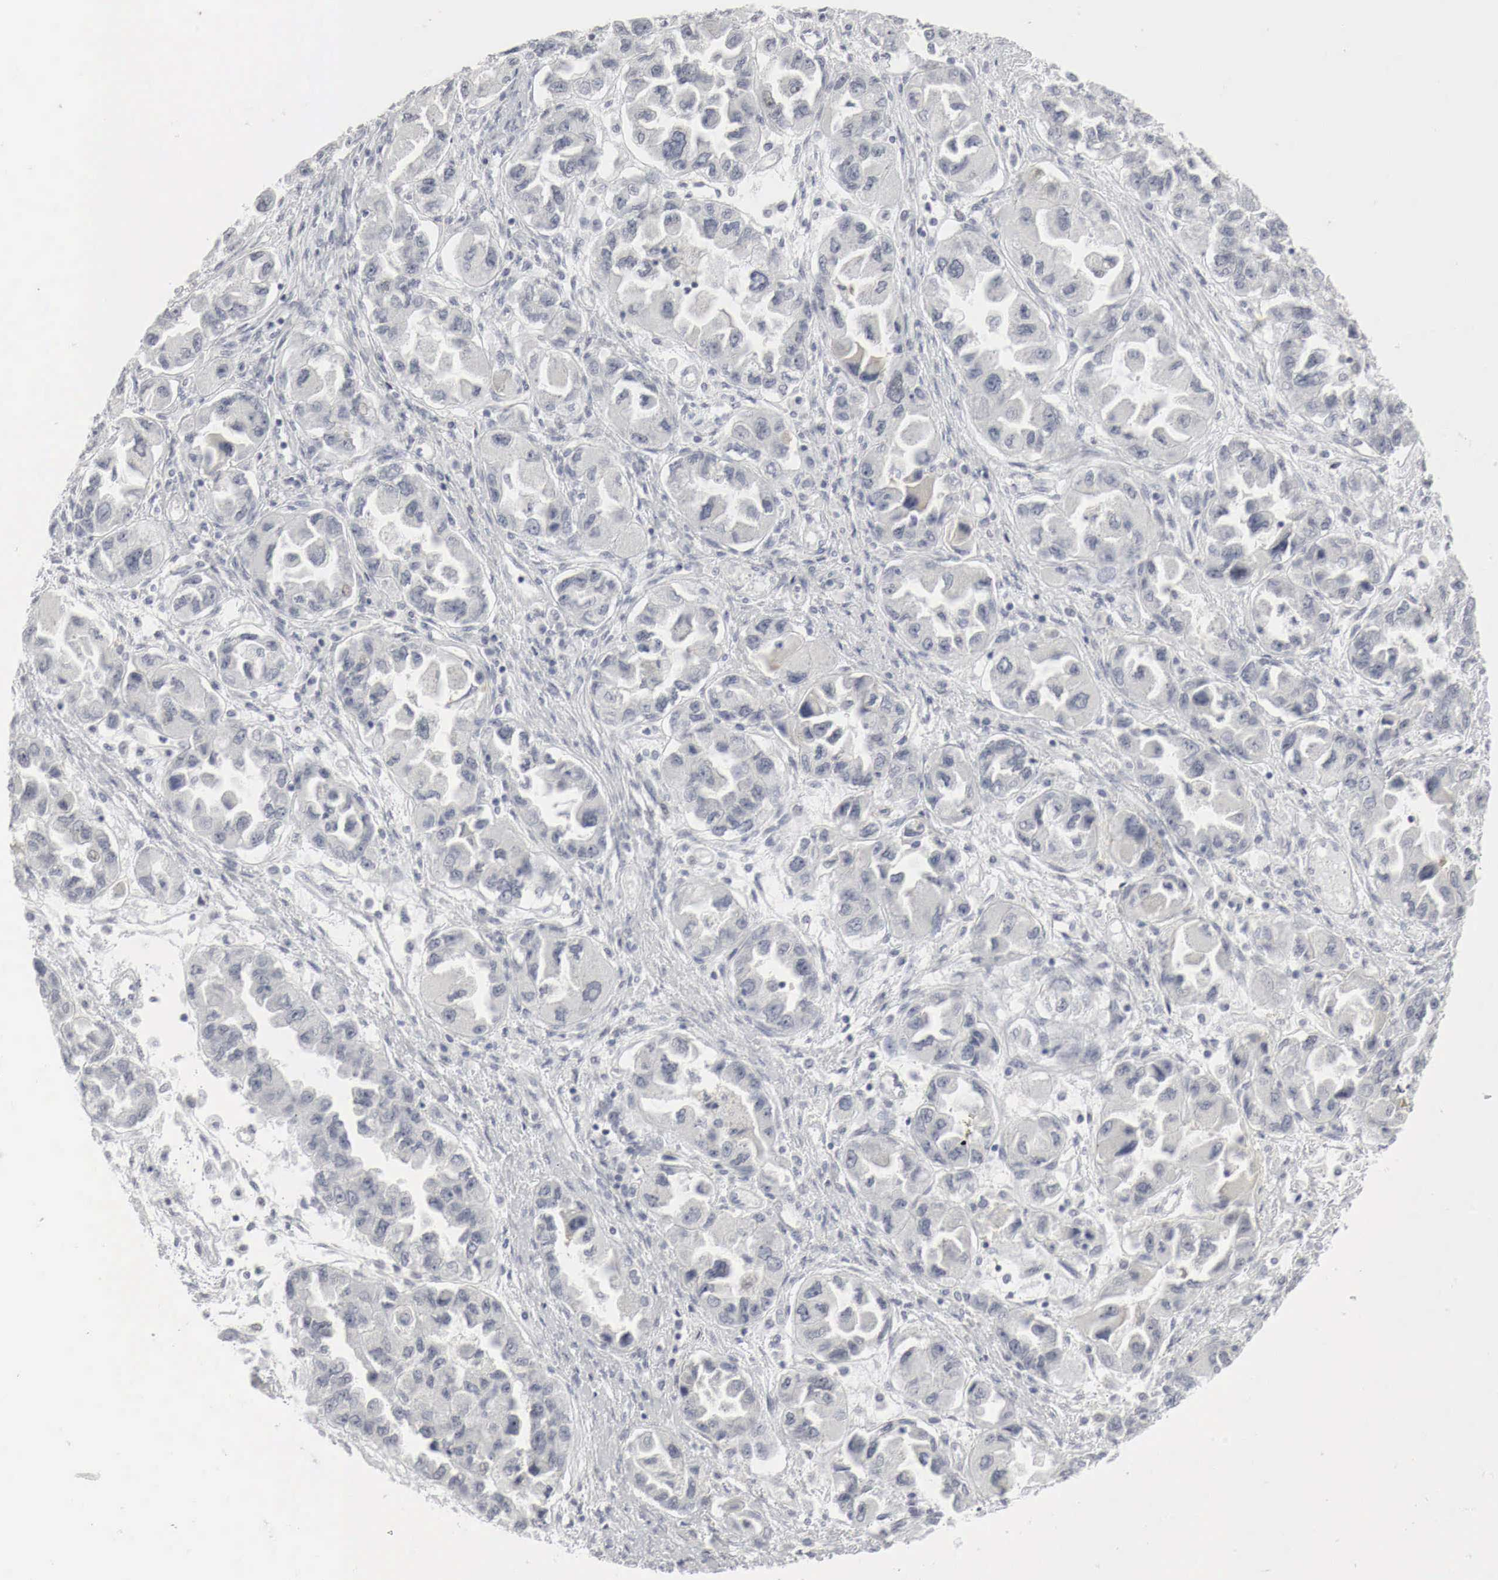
{"staining": {"intensity": "negative", "quantity": "none", "location": "none"}, "tissue": "ovarian cancer", "cell_type": "Tumor cells", "image_type": "cancer", "snomed": [{"axis": "morphology", "description": "Cystadenocarcinoma, serous, NOS"}, {"axis": "topography", "description": "Ovary"}], "caption": "Ovarian cancer was stained to show a protein in brown. There is no significant positivity in tumor cells. Nuclei are stained in blue.", "gene": "TP63", "patient": {"sex": "female", "age": 84}}